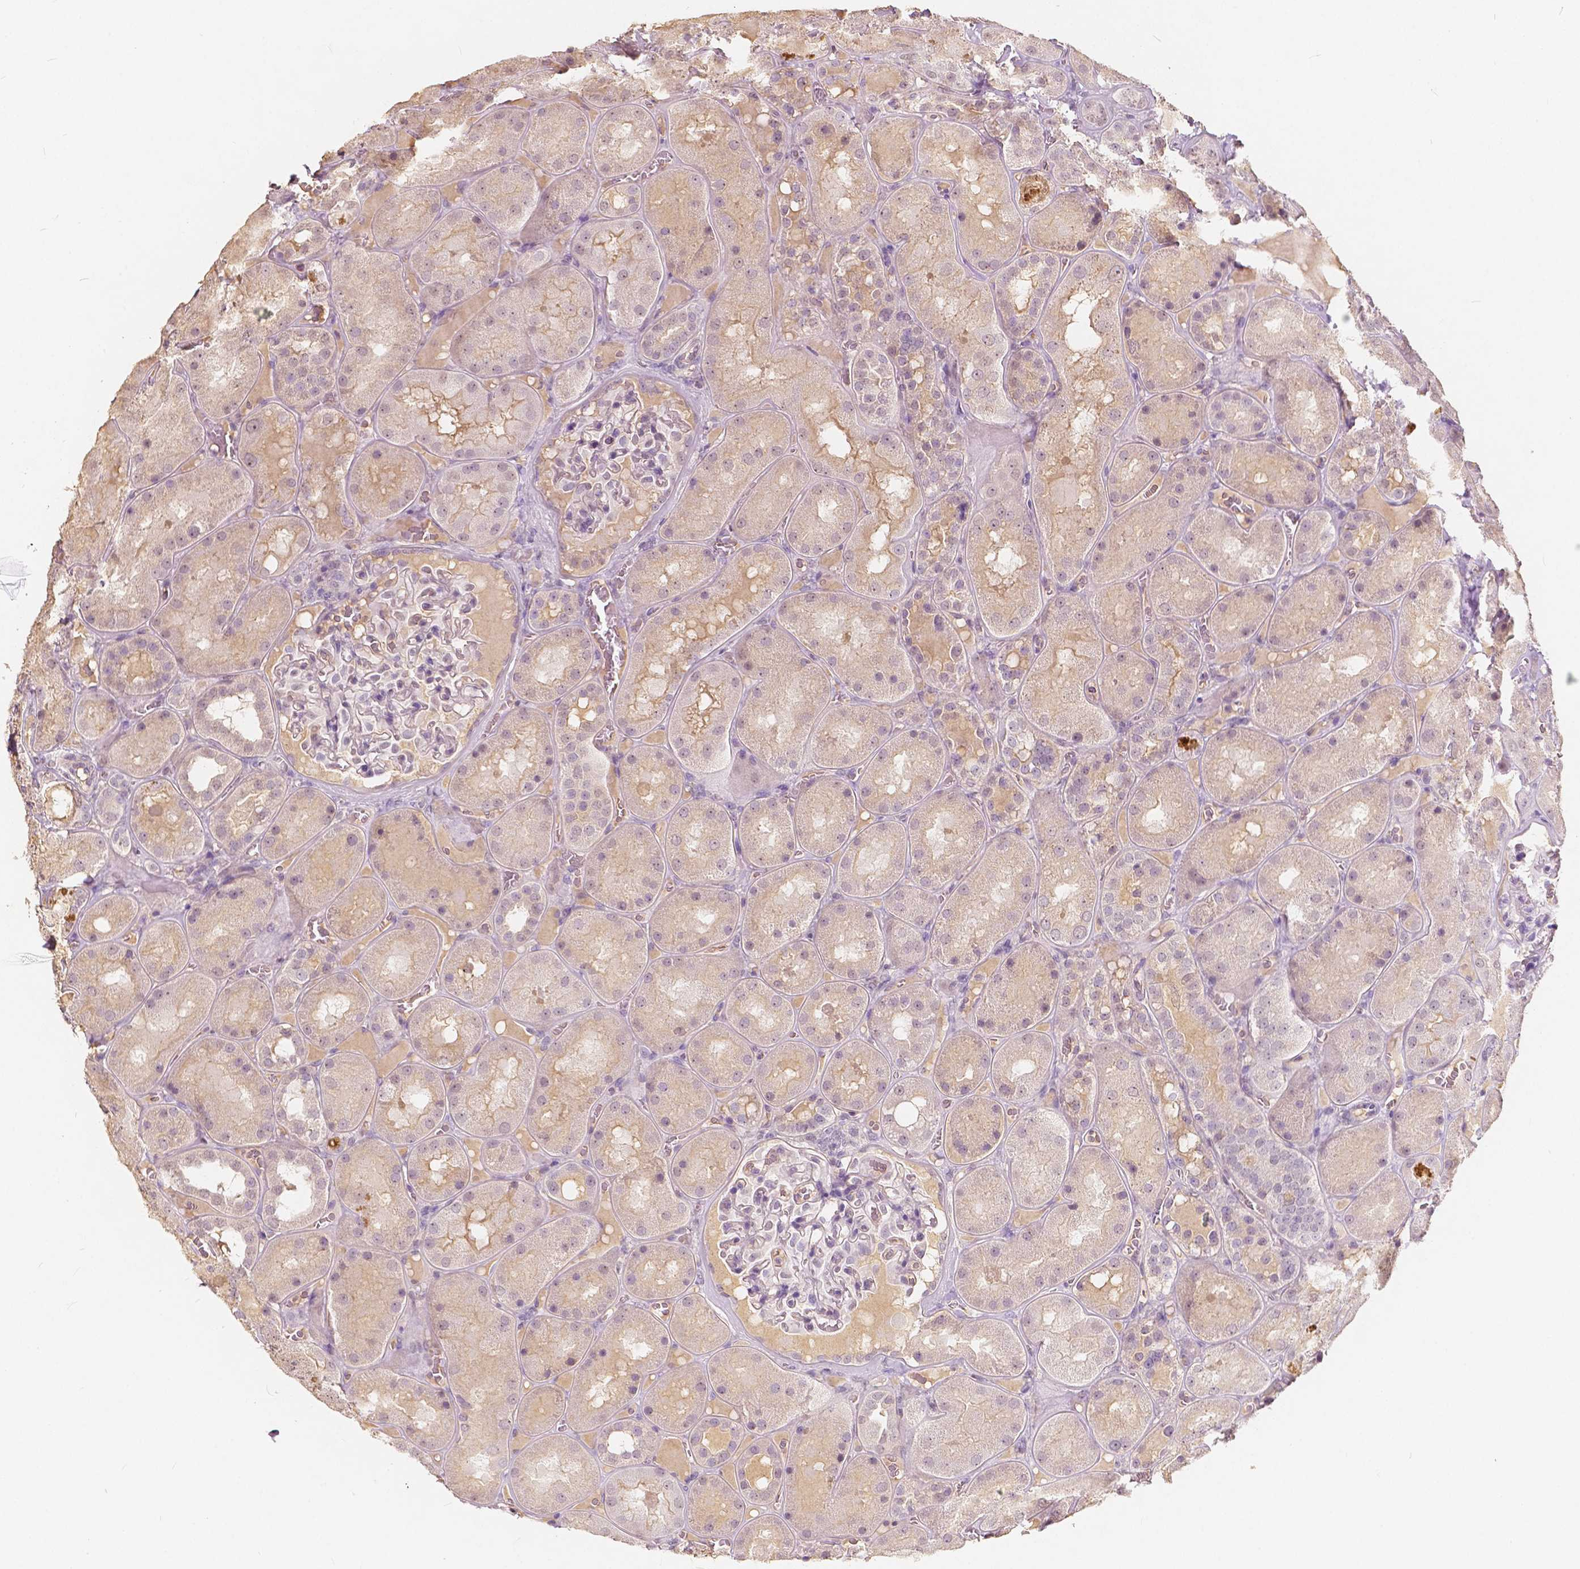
{"staining": {"intensity": "negative", "quantity": "none", "location": "none"}, "tissue": "kidney", "cell_type": "Cells in glomeruli", "image_type": "normal", "snomed": [{"axis": "morphology", "description": "Normal tissue, NOS"}, {"axis": "topography", "description": "Kidney"}], "caption": "The histopathology image shows no significant positivity in cells in glomeruli of kidney.", "gene": "SOX15", "patient": {"sex": "male", "age": 73}}